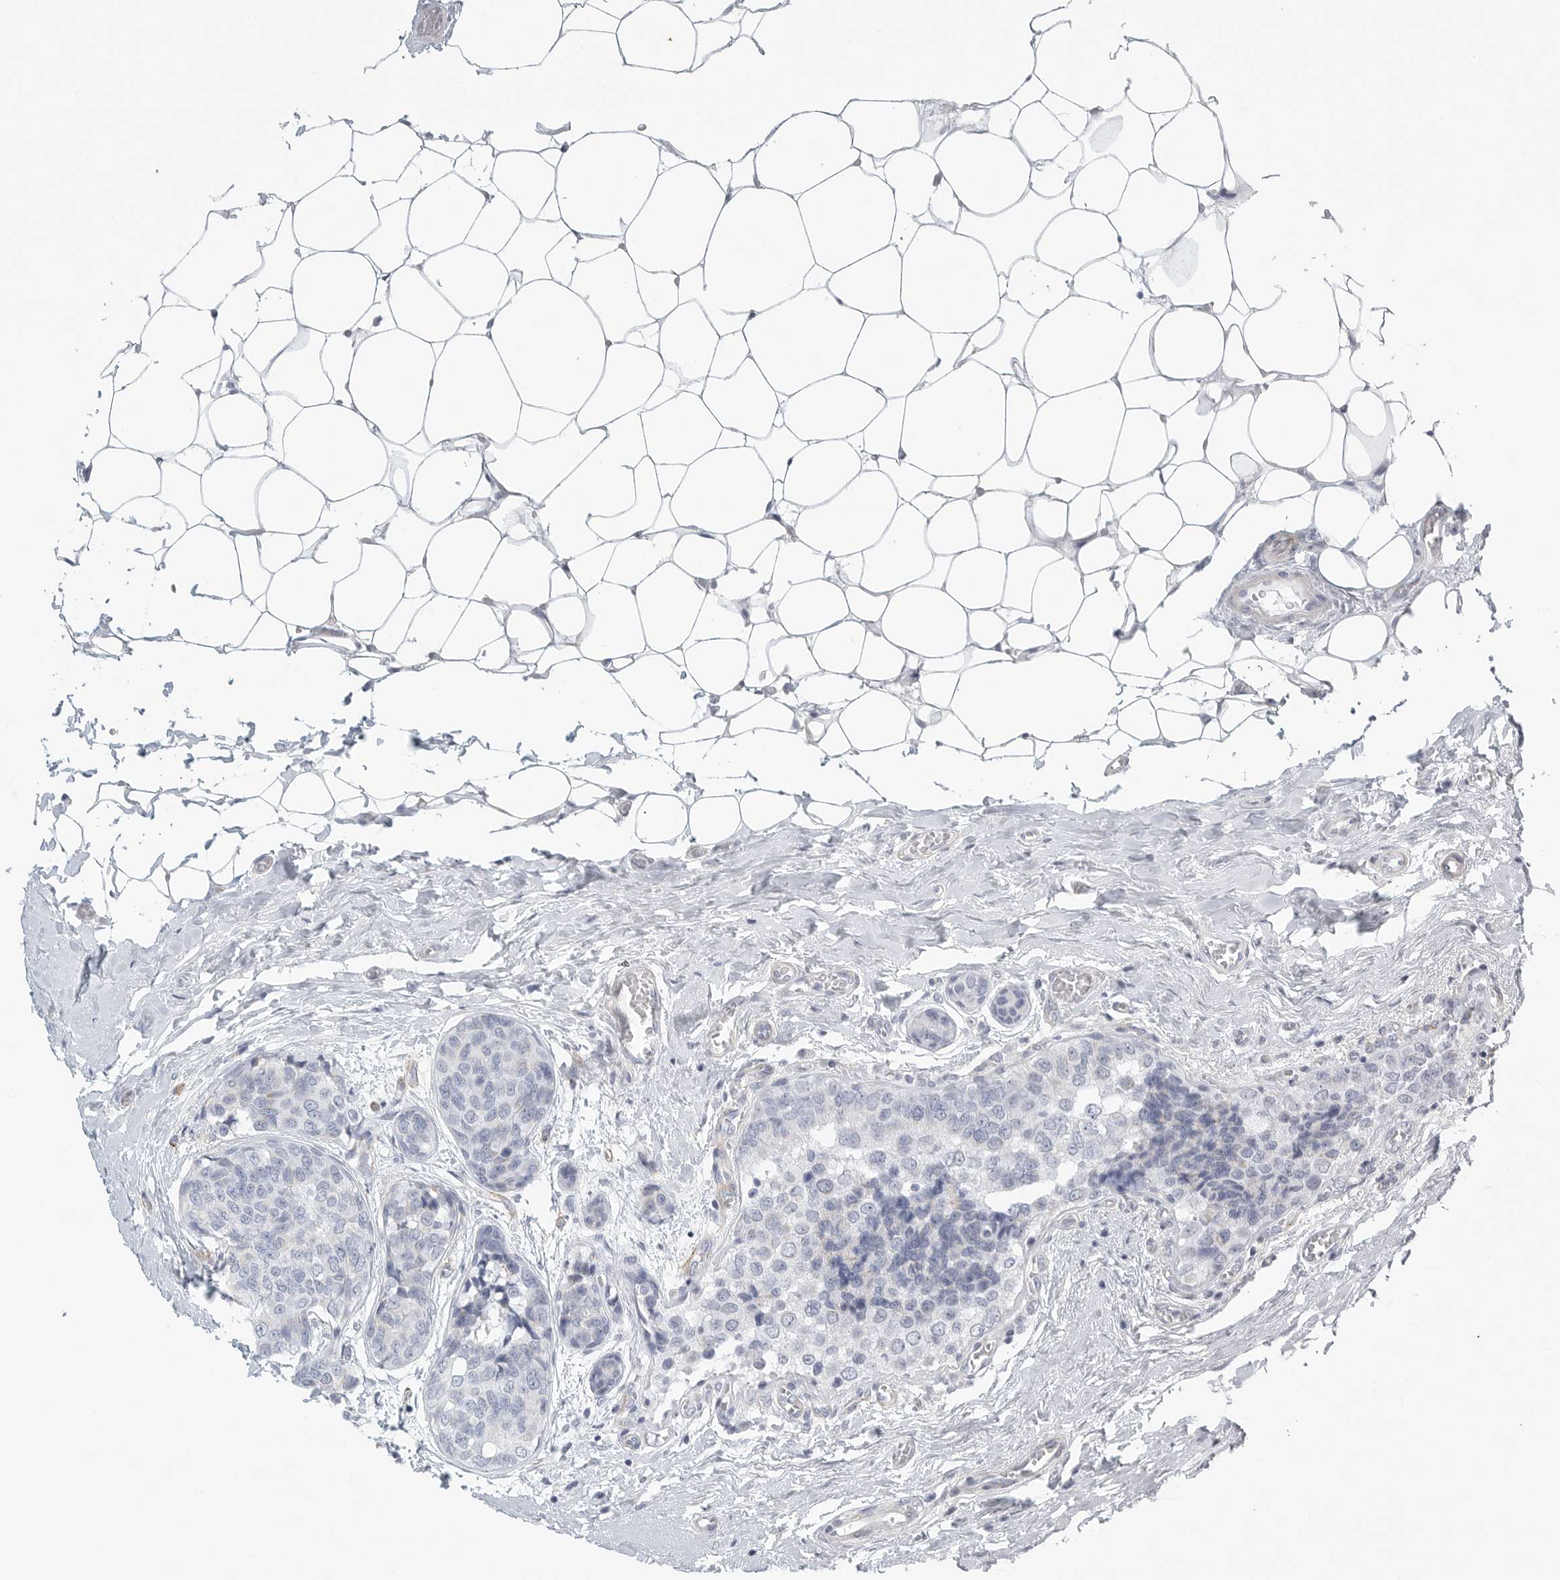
{"staining": {"intensity": "negative", "quantity": "none", "location": "none"}, "tissue": "breast cancer", "cell_type": "Tumor cells", "image_type": "cancer", "snomed": [{"axis": "morphology", "description": "Normal tissue, NOS"}, {"axis": "morphology", "description": "Duct carcinoma"}, {"axis": "topography", "description": "Breast"}], "caption": "Immunohistochemistry (IHC) of human breast cancer (intraductal carcinoma) exhibits no expression in tumor cells.", "gene": "TNR", "patient": {"sex": "female", "age": 43}}